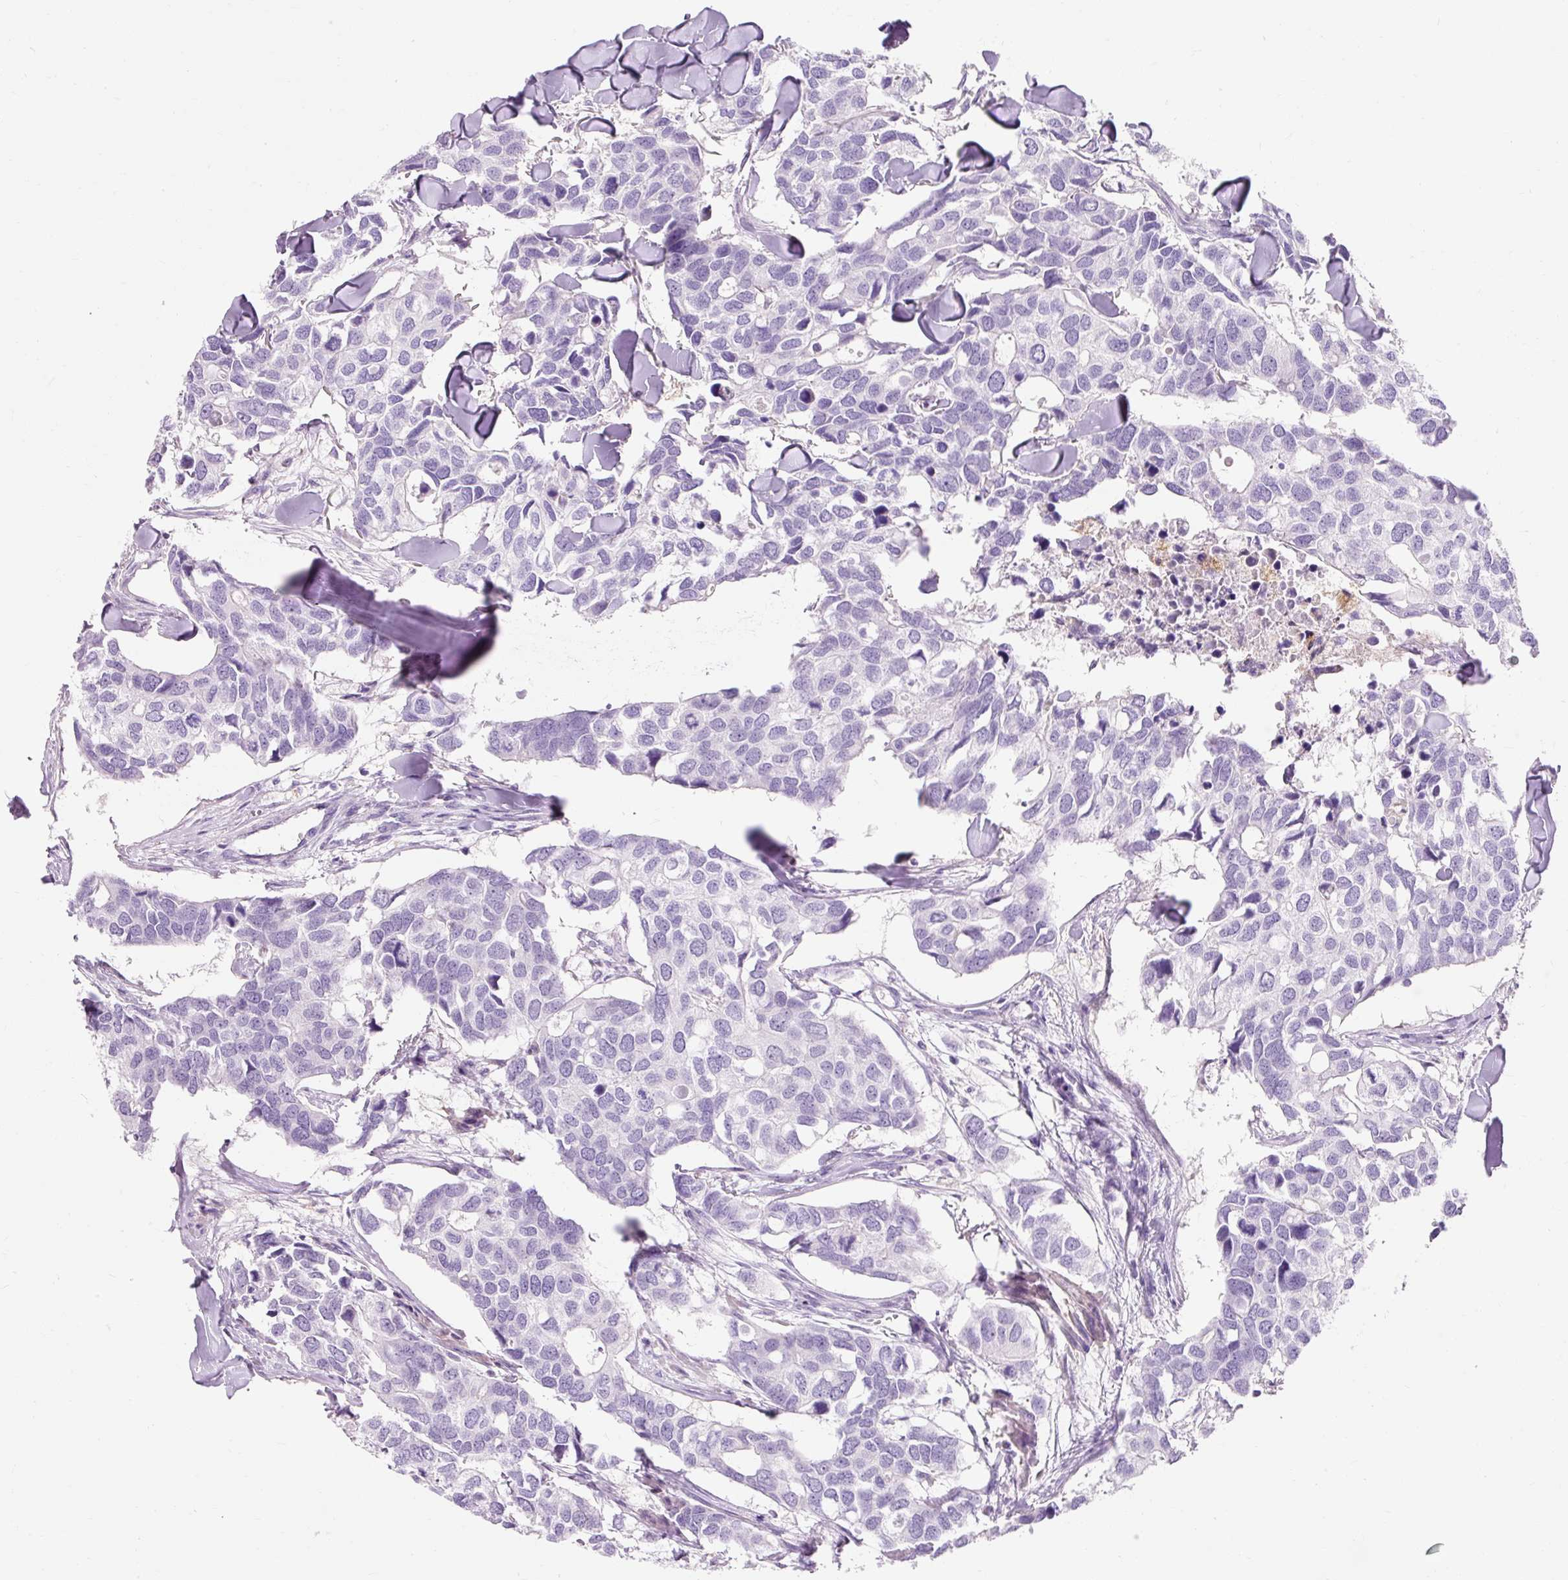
{"staining": {"intensity": "negative", "quantity": "none", "location": "none"}, "tissue": "breast cancer", "cell_type": "Tumor cells", "image_type": "cancer", "snomed": [{"axis": "morphology", "description": "Duct carcinoma"}, {"axis": "topography", "description": "Breast"}], "caption": "High magnification brightfield microscopy of breast cancer stained with DAB (3,3'-diaminobenzidine) (brown) and counterstained with hematoxylin (blue): tumor cells show no significant expression. (IHC, brightfield microscopy, high magnification).", "gene": "CLDN25", "patient": {"sex": "female", "age": 83}}